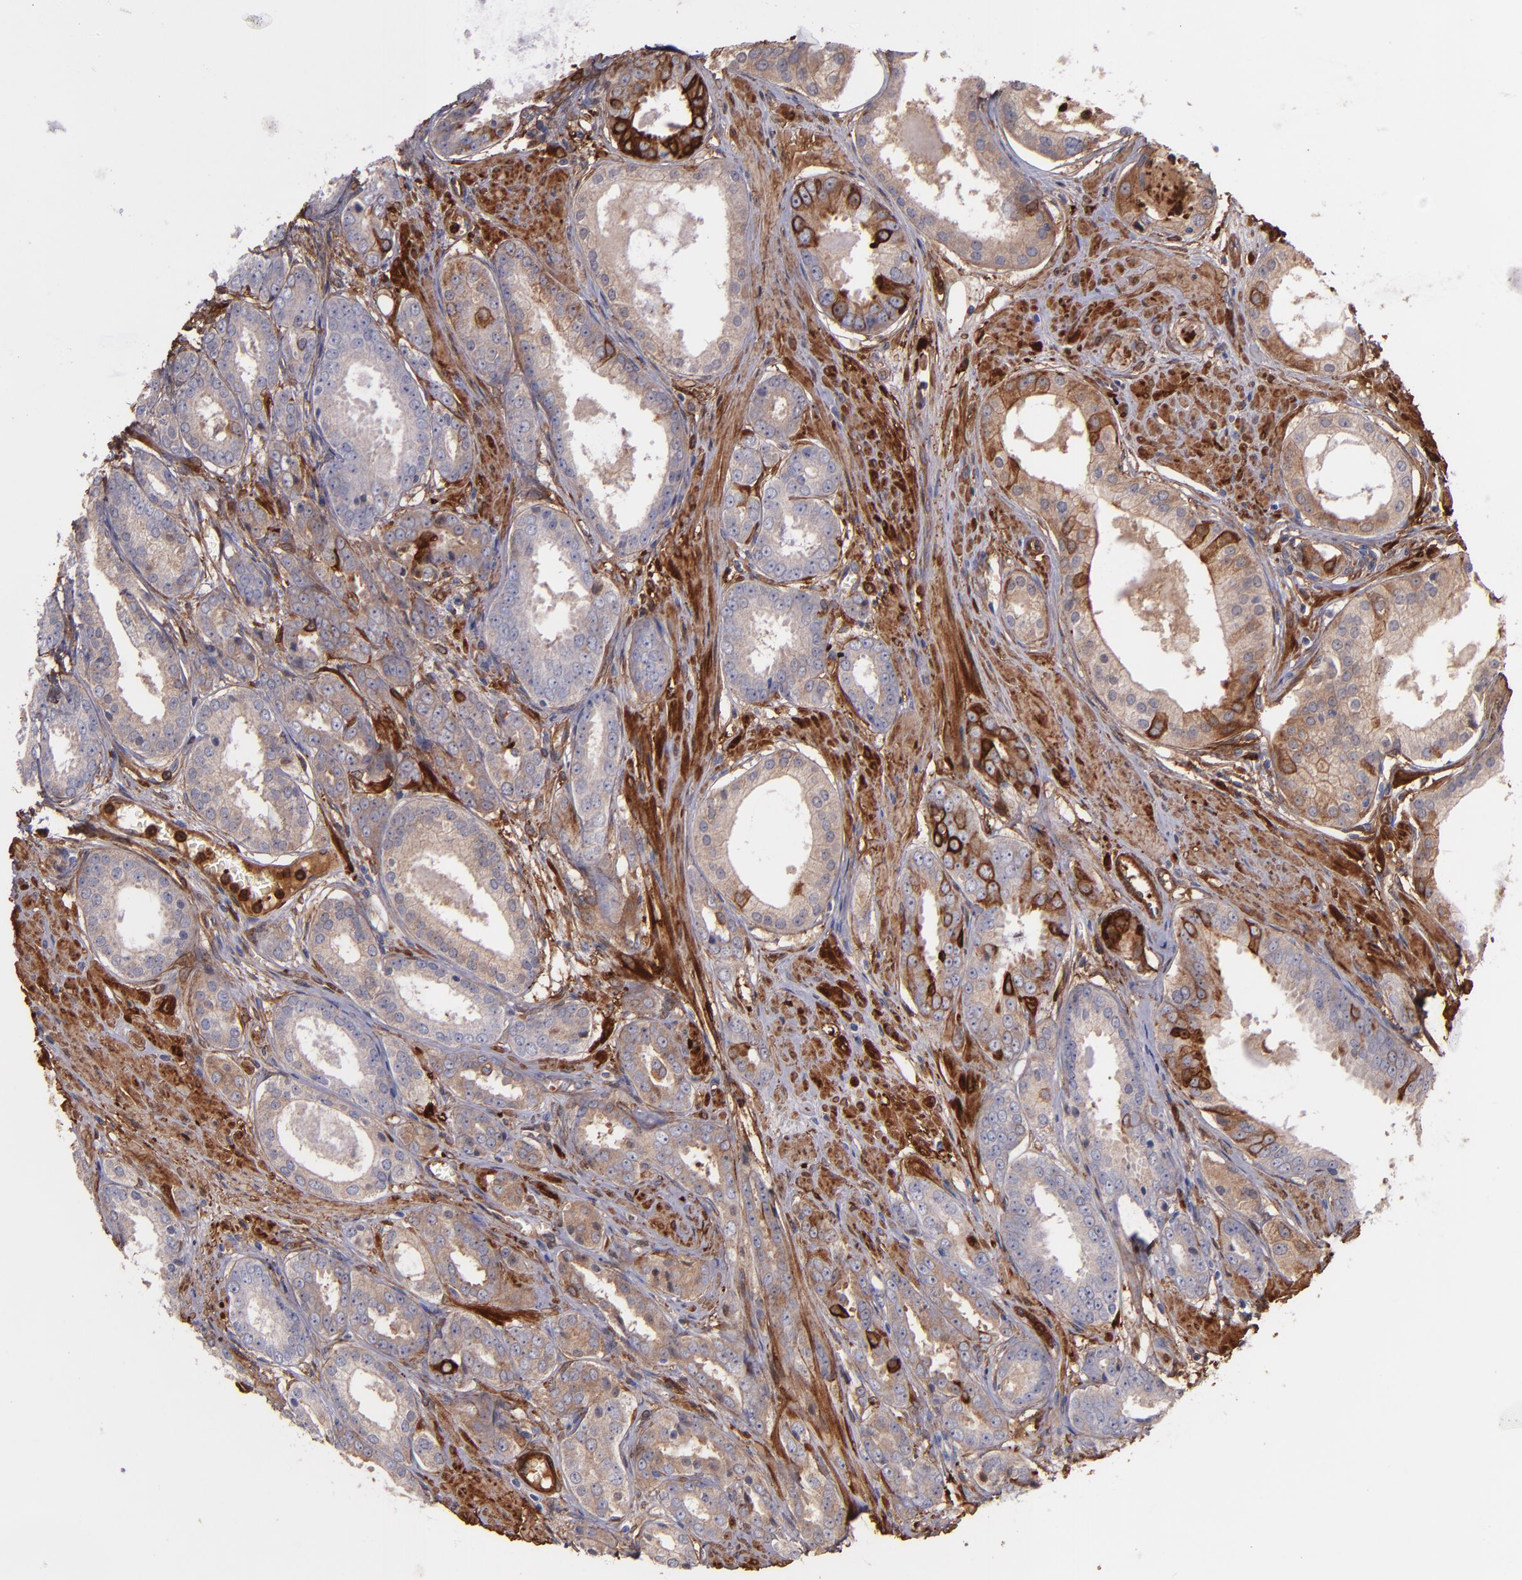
{"staining": {"intensity": "weak", "quantity": ">75%", "location": "cytoplasmic/membranous"}, "tissue": "prostate cancer", "cell_type": "Tumor cells", "image_type": "cancer", "snomed": [{"axis": "morphology", "description": "Adenocarcinoma, Medium grade"}, {"axis": "topography", "description": "Prostate"}], "caption": "Weak cytoplasmic/membranous protein staining is seen in approximately >75% of tumor cells in prostate cancer.", "gene": "VCL", "patient": {"sex": "male", "age": 53}}